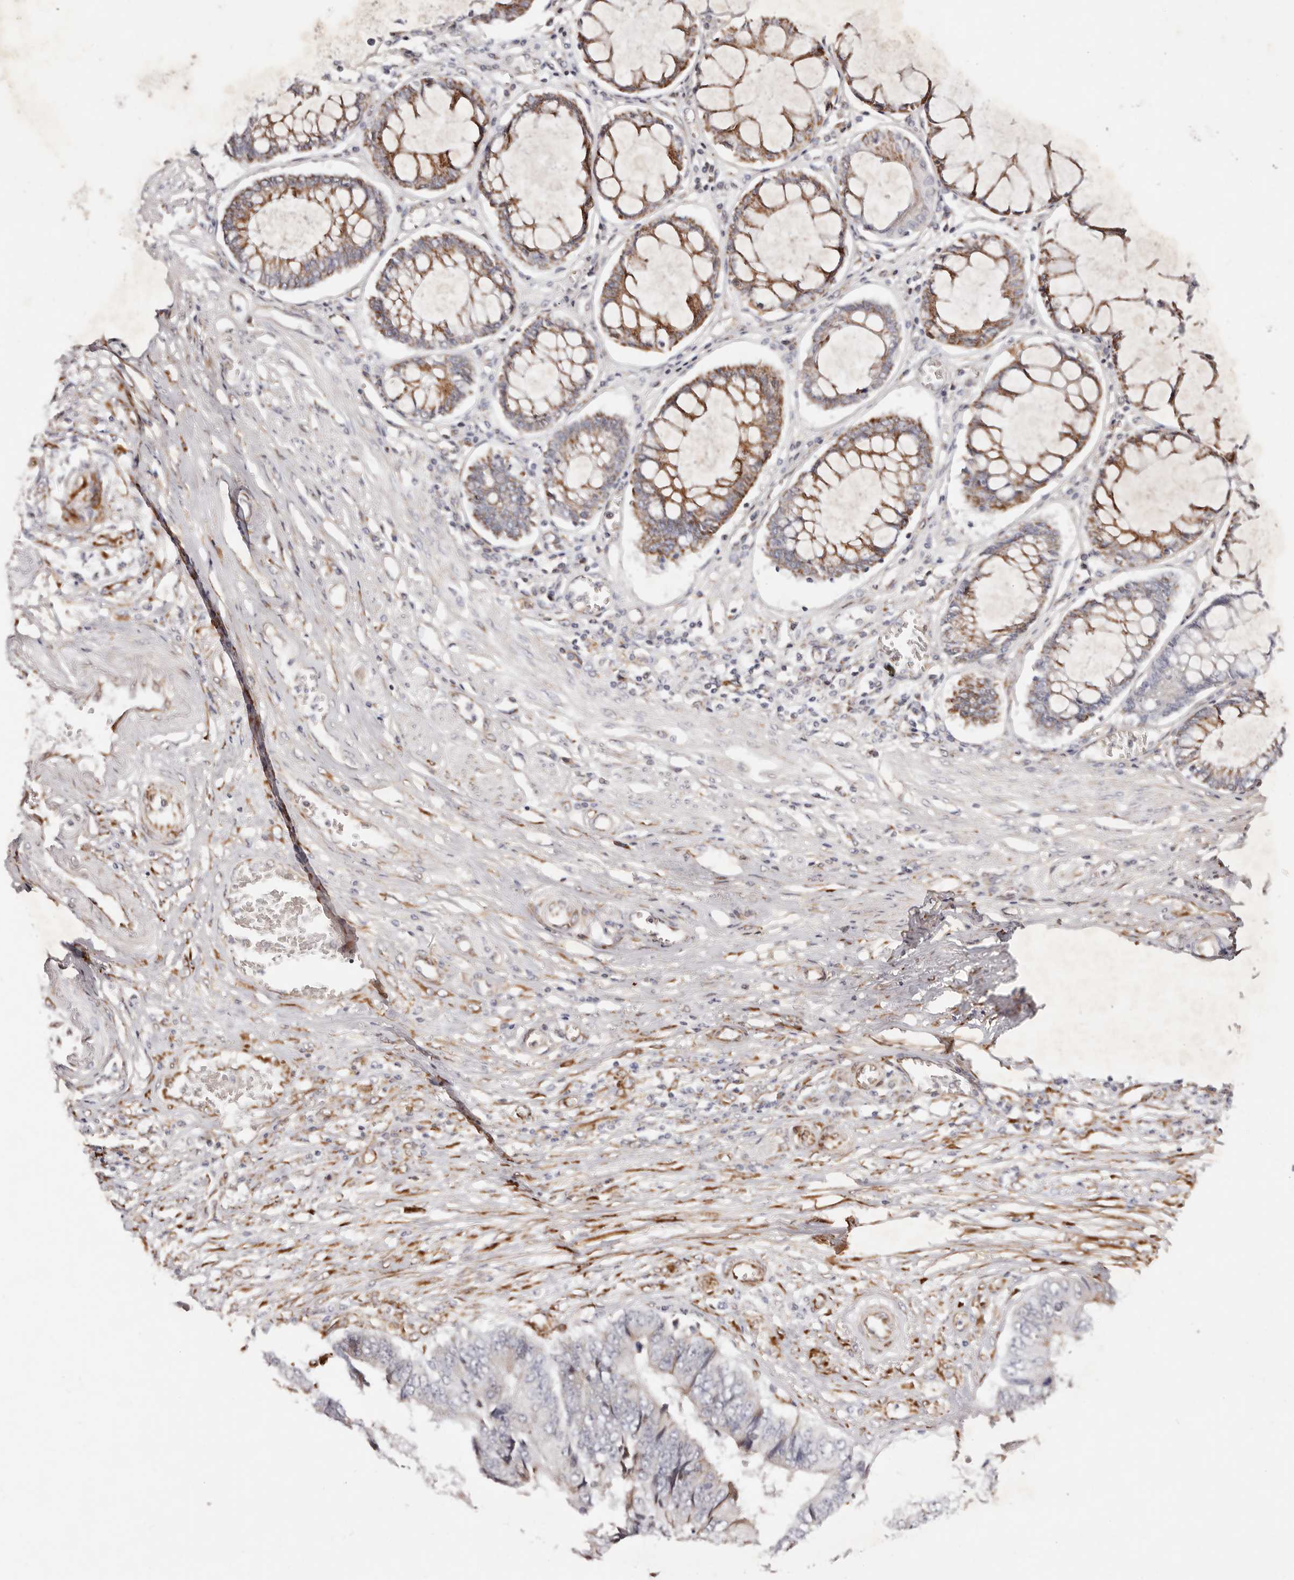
{"staining": {"intensity": "weak", "quantity": "<25%", "location": "cytoplasmic/membranous"}, "tissue": "colorectal cancer", "cell_type": "Tumor cells", "image_type": "cancer", "snomed": [{"axis": "morphology", "description": "Adenocarcinoma, NOS"}, {"axis": "topography", "description": "Rectum"}], "caption": "A histopathology image of human colorectal cancer (adenocarcinoma) is negative for staining in tumor cells. The staining was performed using DAB (3,3'-diaminobenzidine) to visualize the protein expression in brown, while the nuclei were stained in blue with hematoxylin (Magnification: 20x).", "gene": "SERPINH1", "patient": {"sex": "male", "age": 84}}